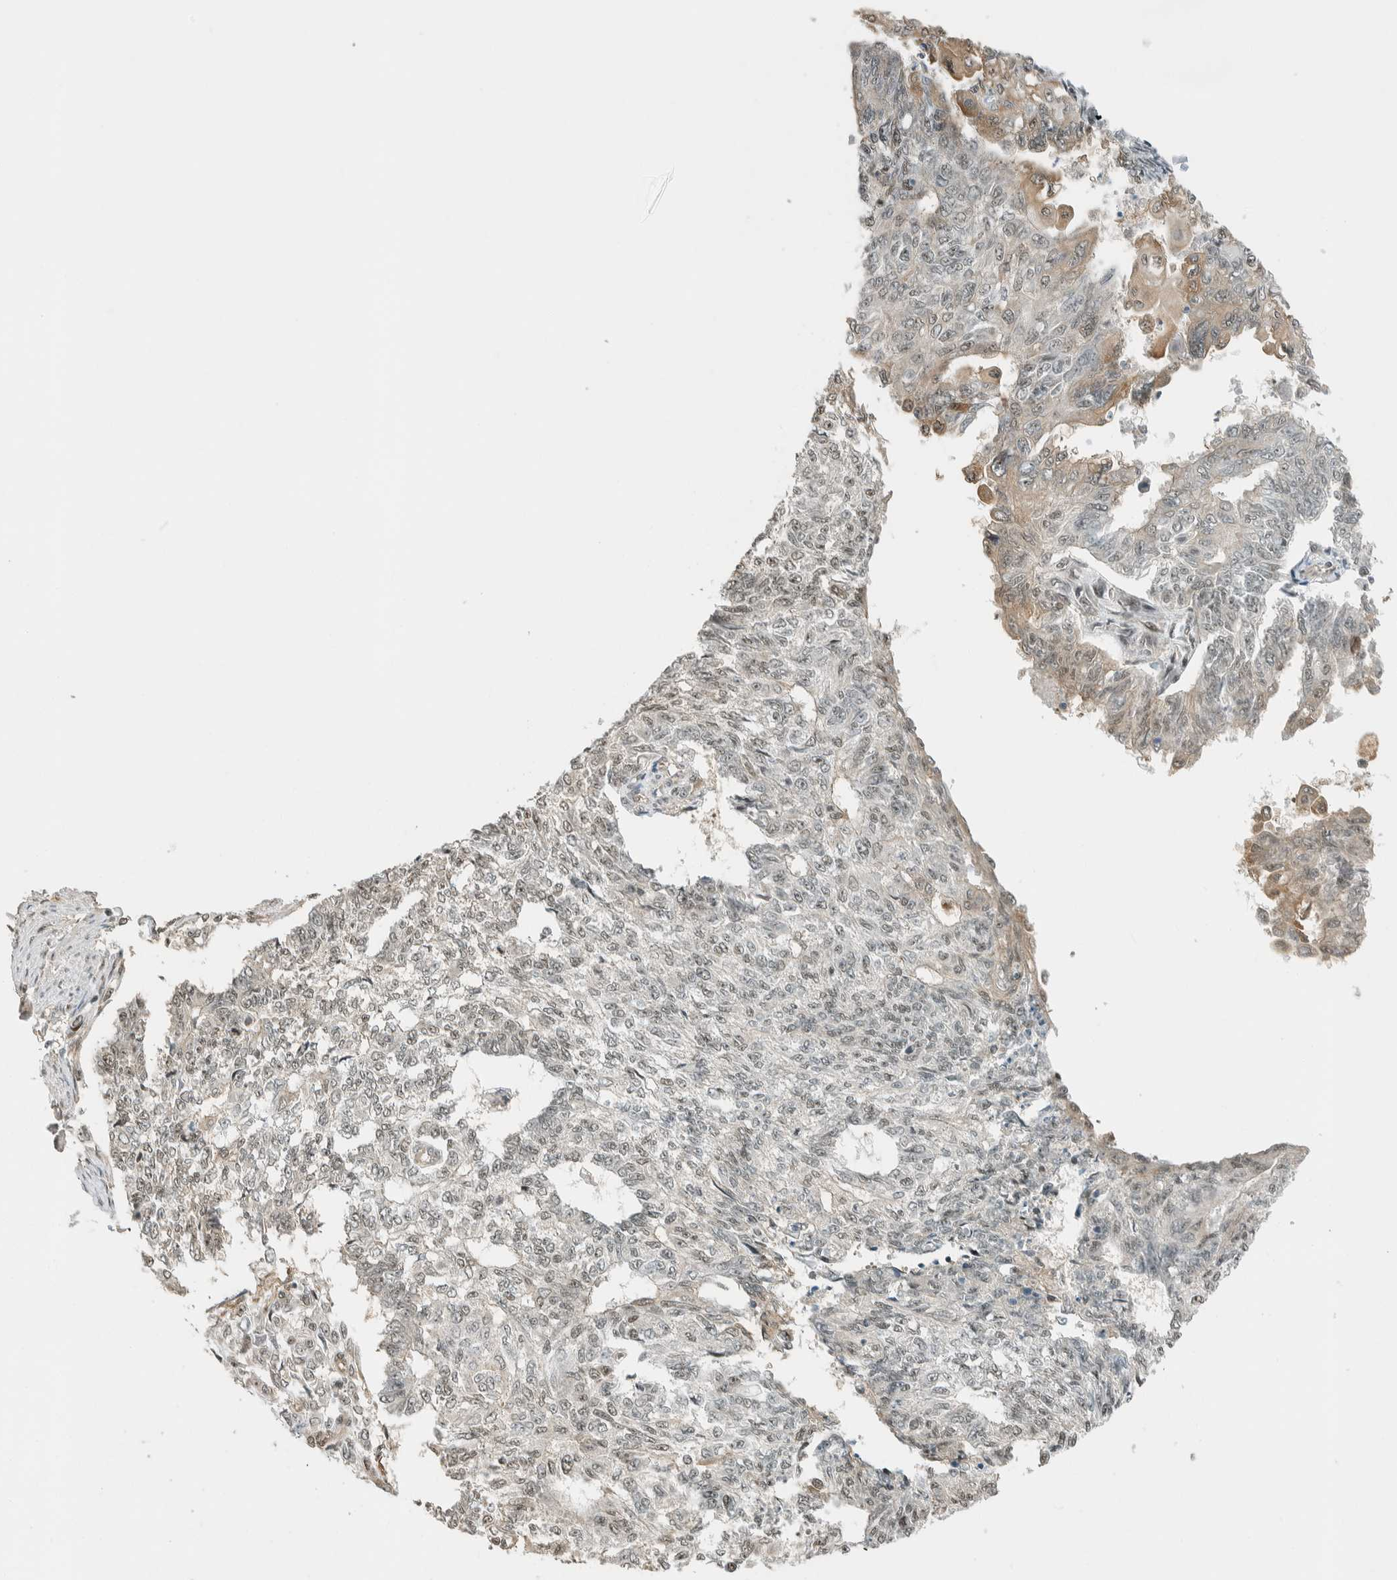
{"staining": {"intensity": "weak", "quantity": "<25%", "location": "nuclear"}, "tissue": "endometrial cancer", "cell_type": "Tumor cells", "image_type": "cancer", "snomed": [{"axis": "morphology", "description": "Adenocarcinoma, NOS"}, {"axis": "topography", "description": "Endometrium"}], "caption": "This is a histopathology image of immunohistochemistry (IHC) staining of endometrial cancer, which shows no staining in tumor cells.", "gene": "NIBAN2", "patient": {"sex": "female", "age": 32}}